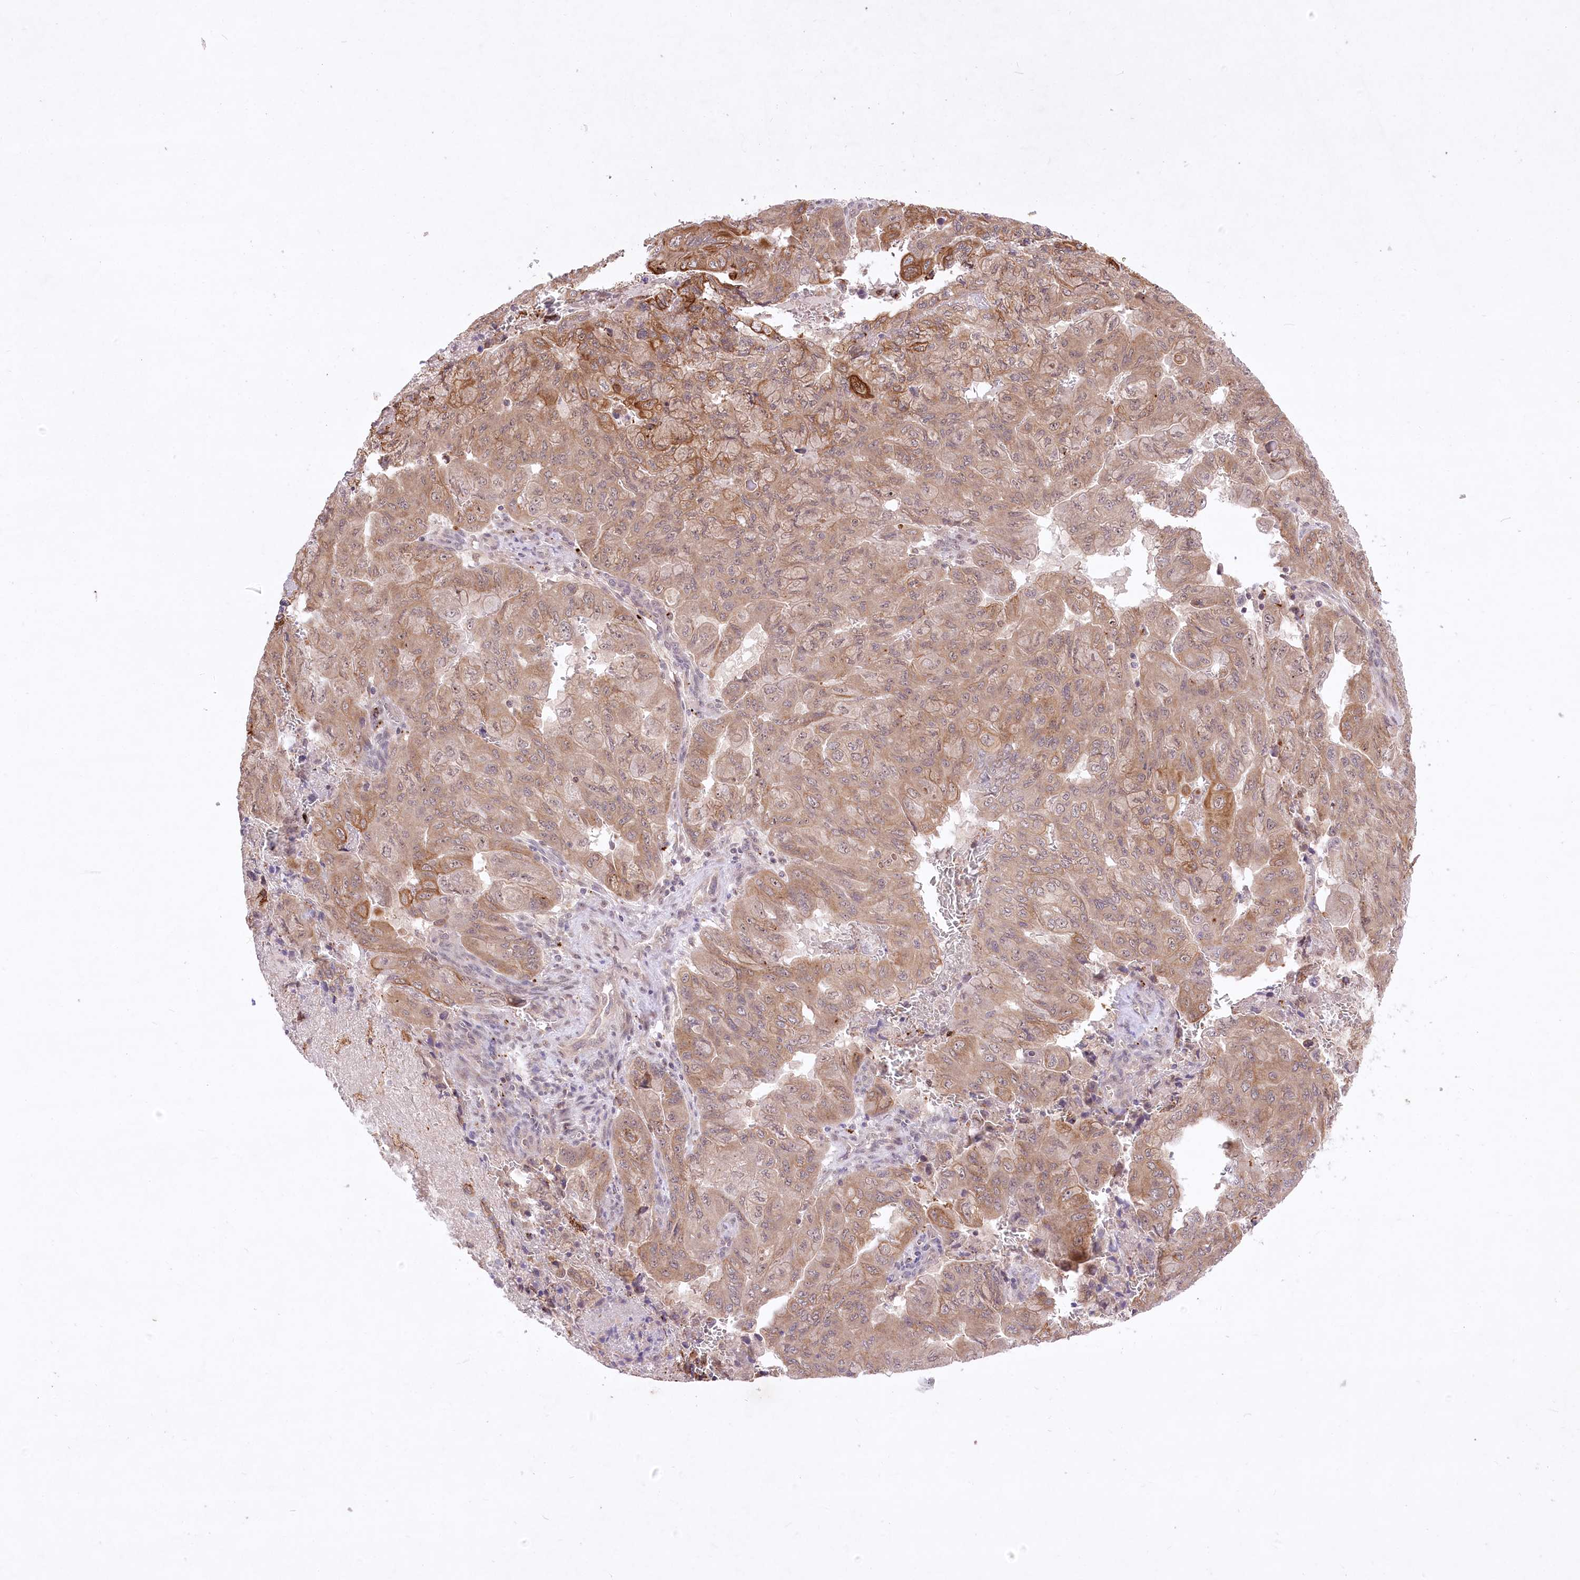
{"staining": {"intensity": "moderate", "quantity": ">75%", "location": "cytoplasmic/membranous"}, "tissue": "pancreatic cancer", "cell_type": "Tumor cells", "image_type": "cancer", "snomed": [{"axis": "morphology", "description": "Adenocarcinoma, NOS"}, {"axis": "topography", "description": "Pancreas"}], "caption": "Pancreatic adenocarcinoma stained with DAB IHC displays medium levels of moderate cytoplasmic/membranous expression in approximately >75% of tumor cells.", "gene": "HELT", "patient": {"sex": "male", "age": 51}}